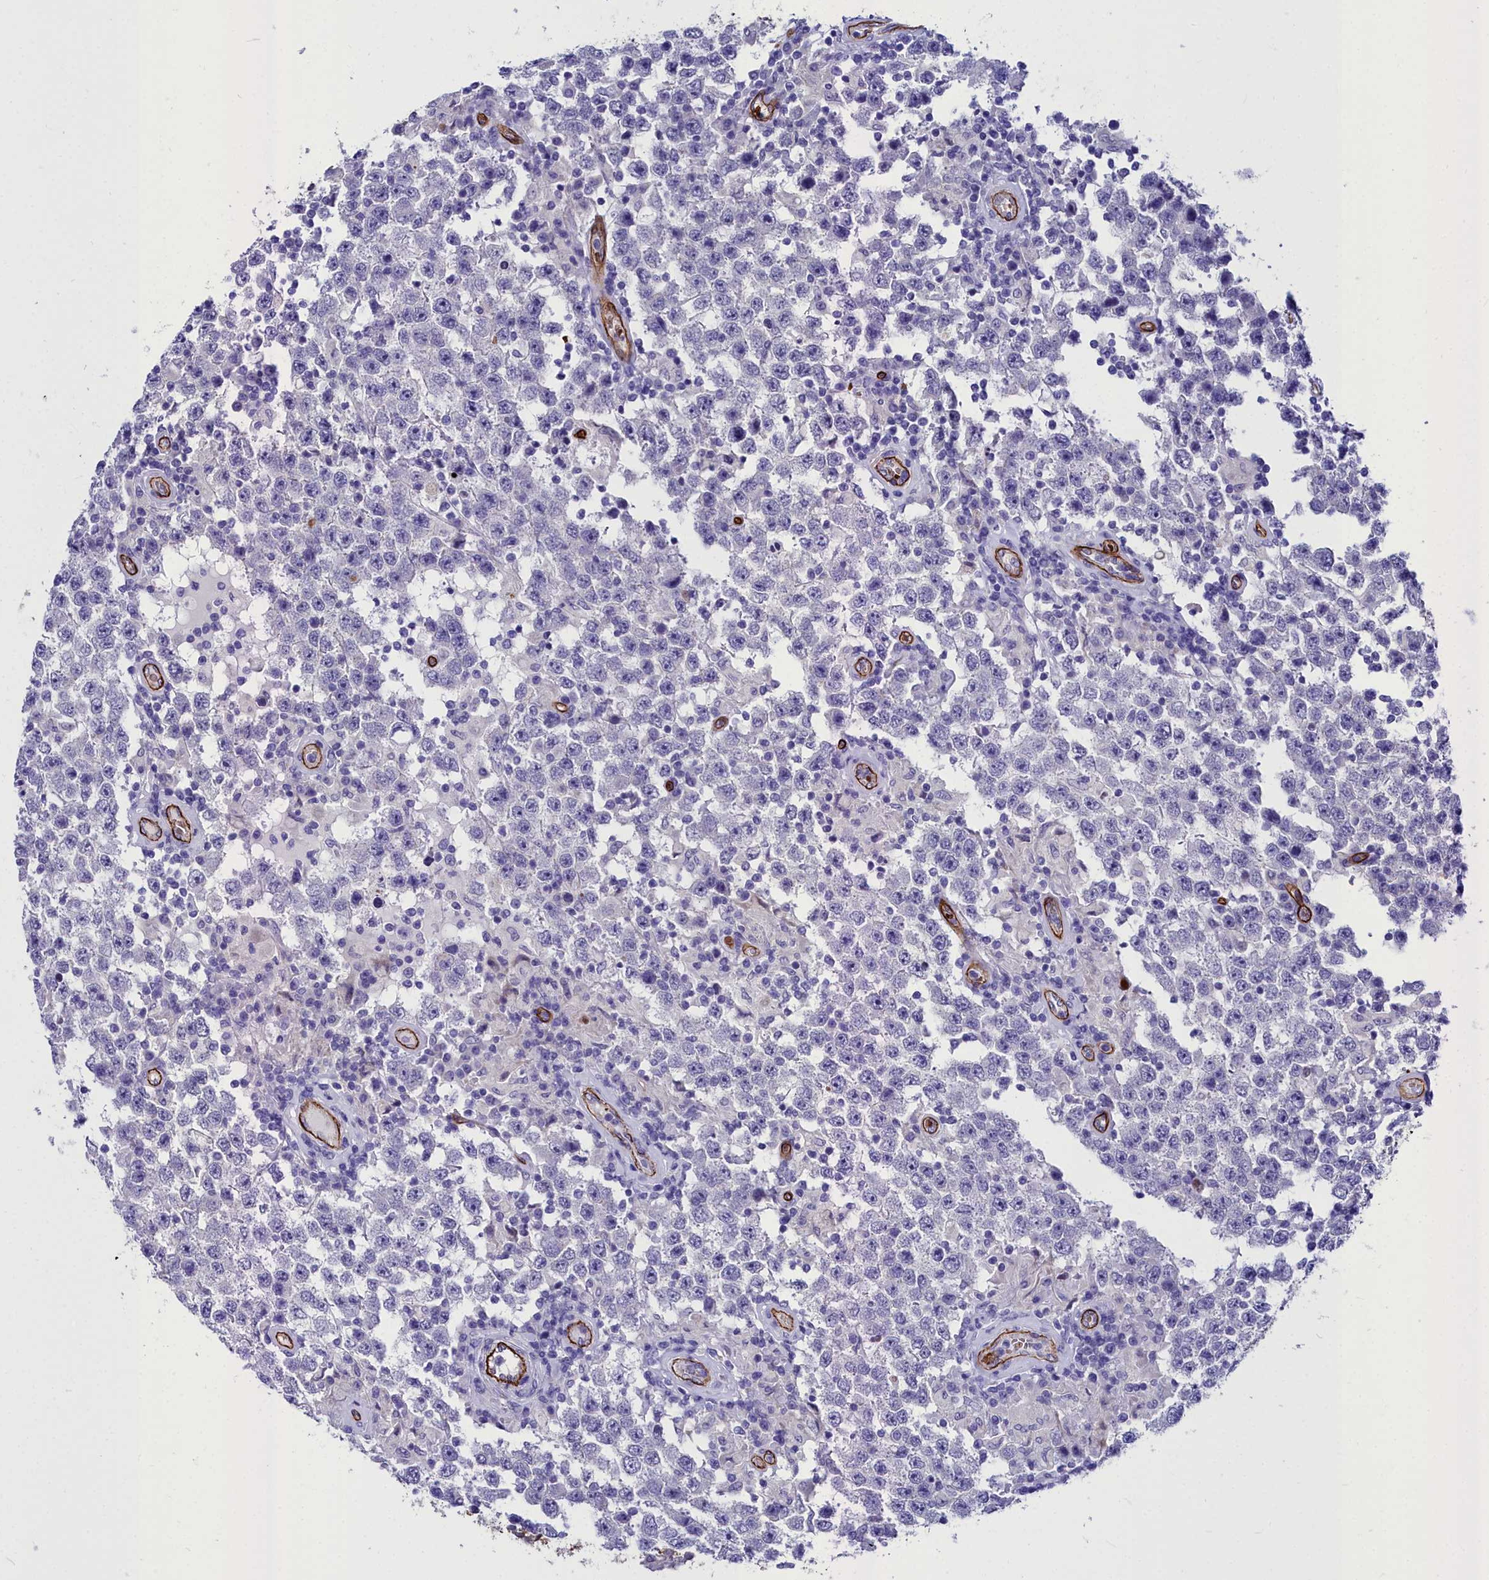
{"staining": {"intensity": "negative", "quantity": "none", "location": "none"}, "tissue": "testis cancer", "cell_type": "Tumor cells", "image_type": "cancer", "snomed": [{"axis": "morphology", "description": "Normal tissue, NOS"}, {"axis": "morphology", "description": "Urothelial carcinoma, High grade"}, {"axis": "morphology", "description": "Seminoma, NOS"}, {"axis": "morphology", "description": "Carcinoma, Embryonal, NOS"}, {"axis": "topography", "description": "Urinary bladder"}, {"axis": "topography", "description": "Testis"}], "caption": "IHC photomicrograph of human embryonal carcinoma (testis) stained for a protein (brown), which reveals no positivity in tumor cells.", "gene": "CYP4F11", "patient": {"sex": "male", "age": 41}}